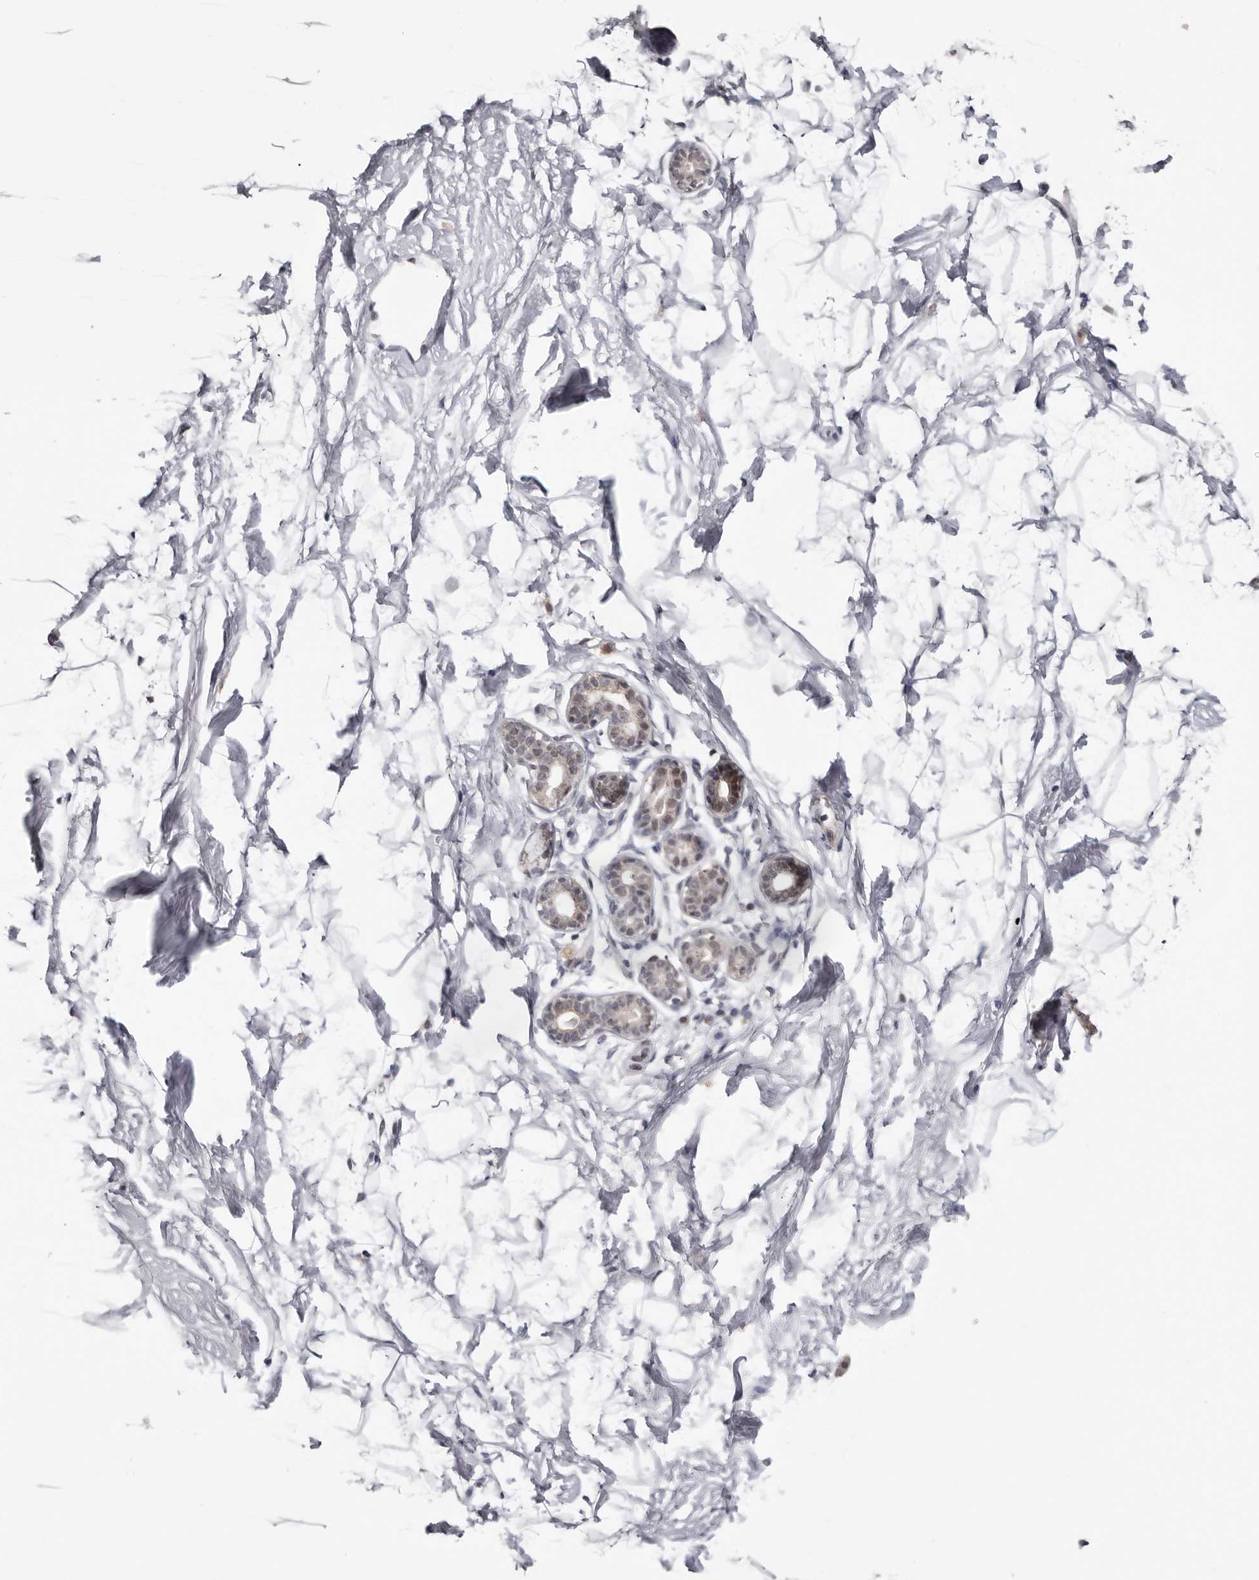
{"staining": {"intensity": "negative", "quantity": "none", "location": "none"}, "tissue": "breast", "cell_type": "Adipocytes", "image_type": "normal", "snomed": [{"axis": "morphology", "description": "Normal tissue, NOS"}, {"axis": "topography", "description": "Breast"}], "caption": "The immunohistochemistry (IHC) image has no significant staining in adipocytes of breast. (DAB (3,3'-diaminobenzidine) immunohistochemistry, high magnification).", "gene": "MOGAT2", "patient": {"sex": "female", "age": 26}}